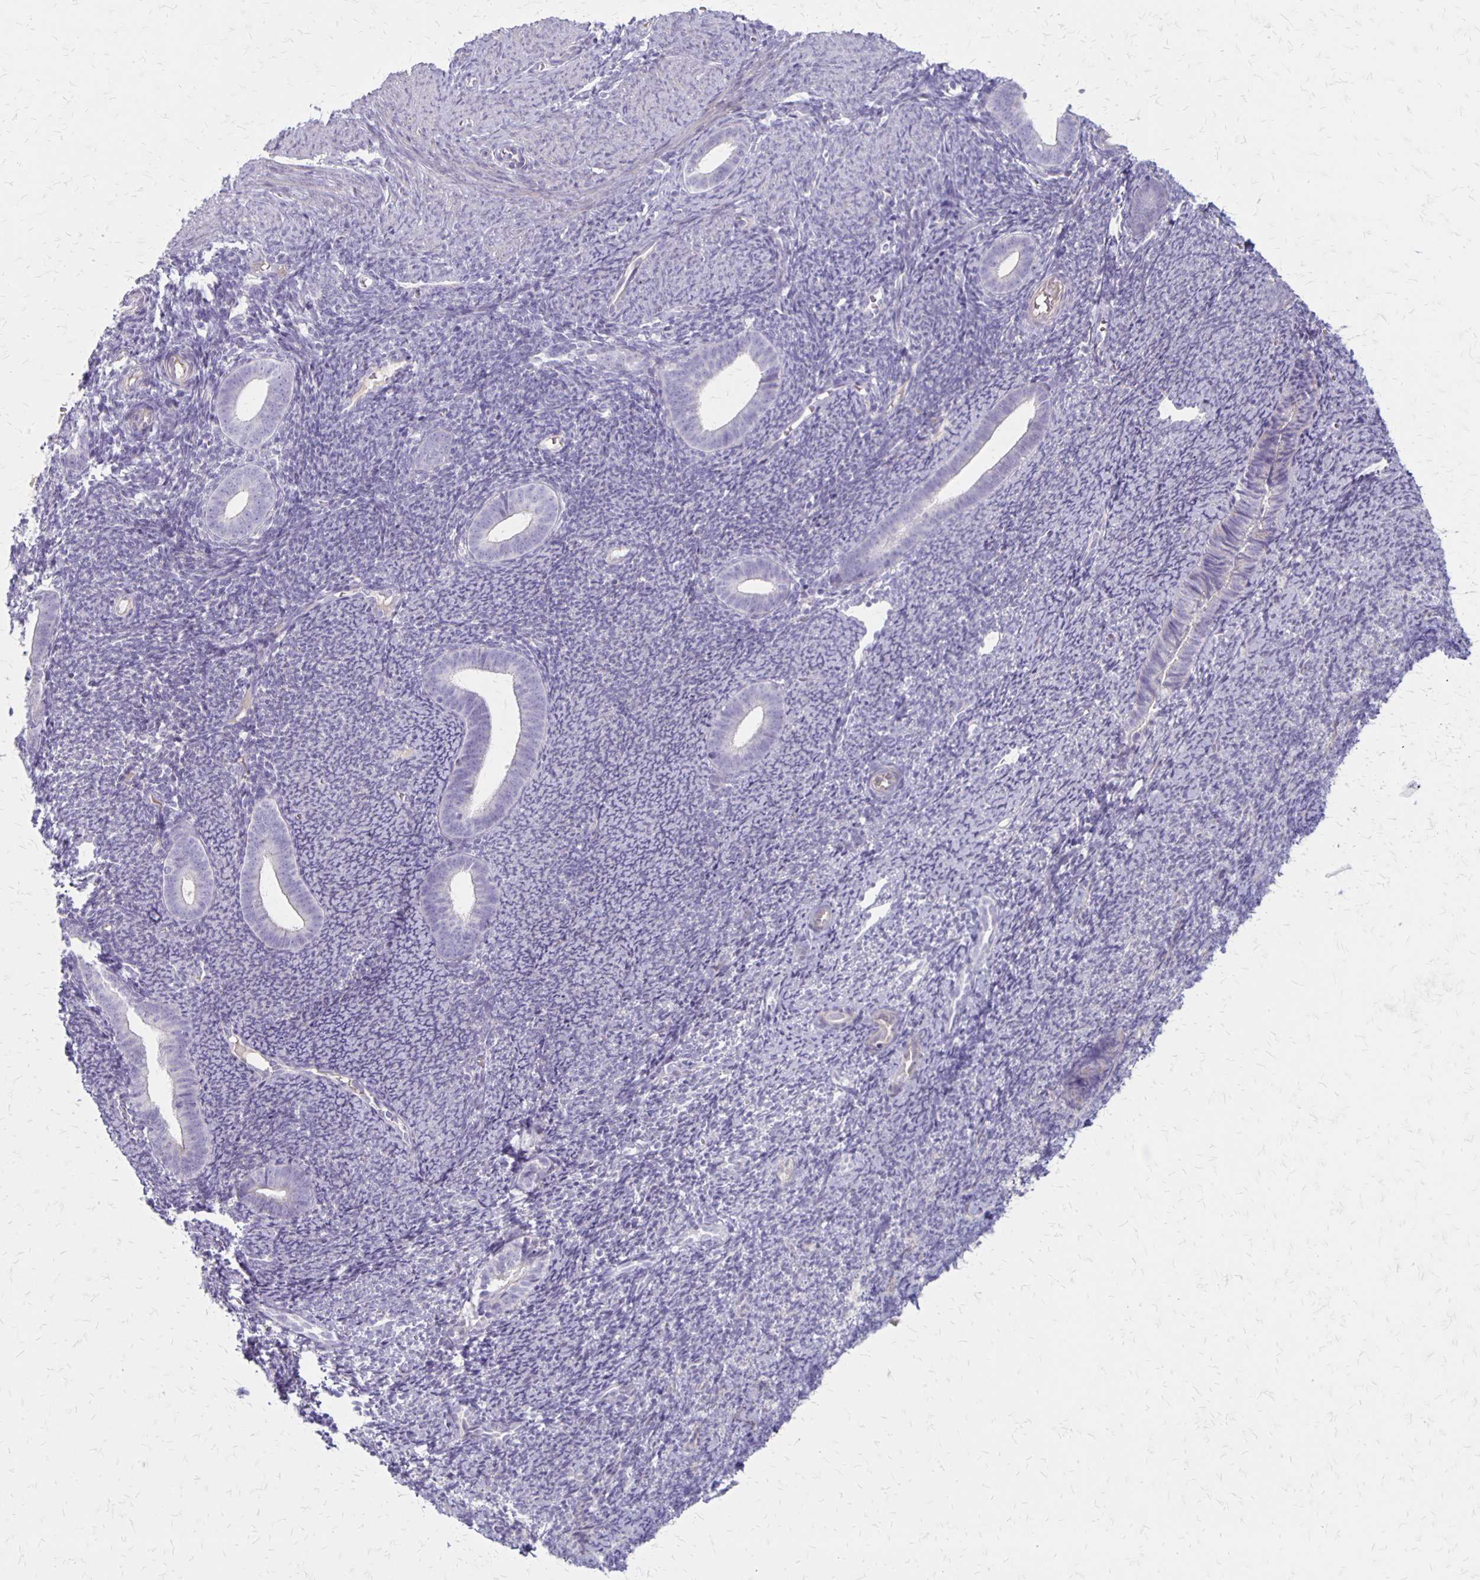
{"staining": {"intensity": "negative", "quantity": "none", "location": "none"}, "tissue": "endometrium", "cell_type": "Cells in endometrial stroma", "image_type": "normal", "snomed": [{"axis": "morphology", "description": "Normal tissue, NOS"}, {"axis": "topography", "description": "Endometrium"}], "caption": "The histopathology image exhibits no staining of cells in endometrial stroma in normal endometrium. (Brightfield microscopy of DAB immunohistochemistry at high magnification).", "gene": "HOMER1", "patient": {"sex": "female", "age": 39}}